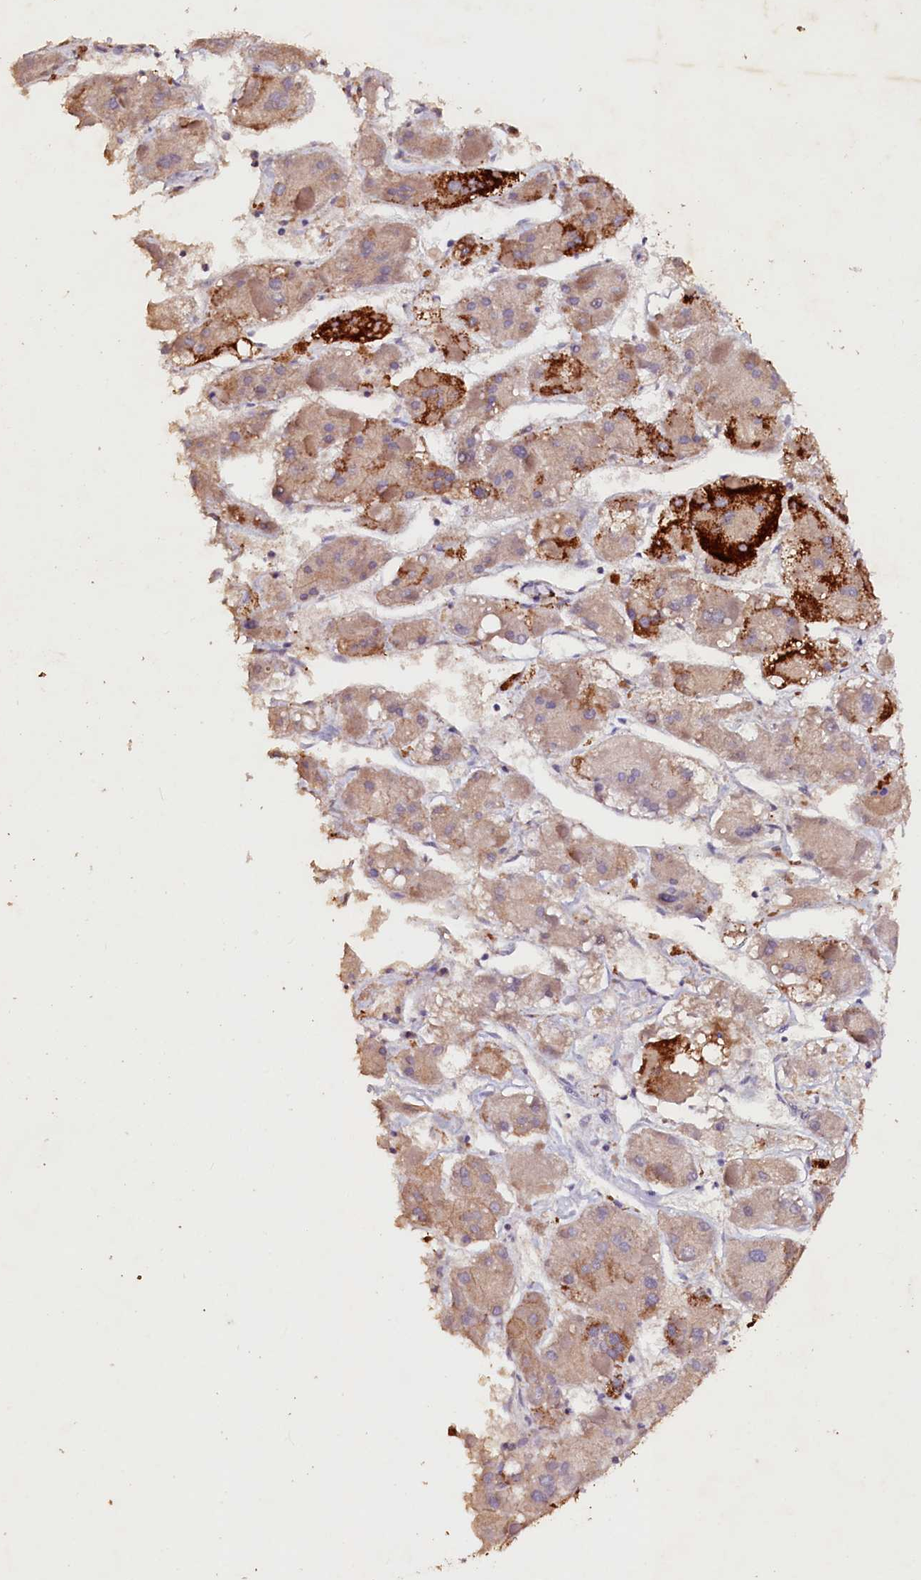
{"staining": {"intensity": "strong", "quantity": "<25%", "location": "cytoplasmic/membranous"}, "tissue": "liver cancer", "cell_type": "Tumor cells", "image_type": "cancer", "snomed": [{"axis": "morphology", "description": "Carcinoma, Hepatocellular, NOS"}, {"axis": "topography", "description": "Liver"}], "caption": "Liver hepatocellular carcinoma stained with DAB immunohistochemistry shows medium levels of strong cytoplasmic/membranous expression in approximately <25% of tumor cells. Nuclei are stained in blue.", "gene": "VPS36", "patient": {"sex": "female", "age": 73}}